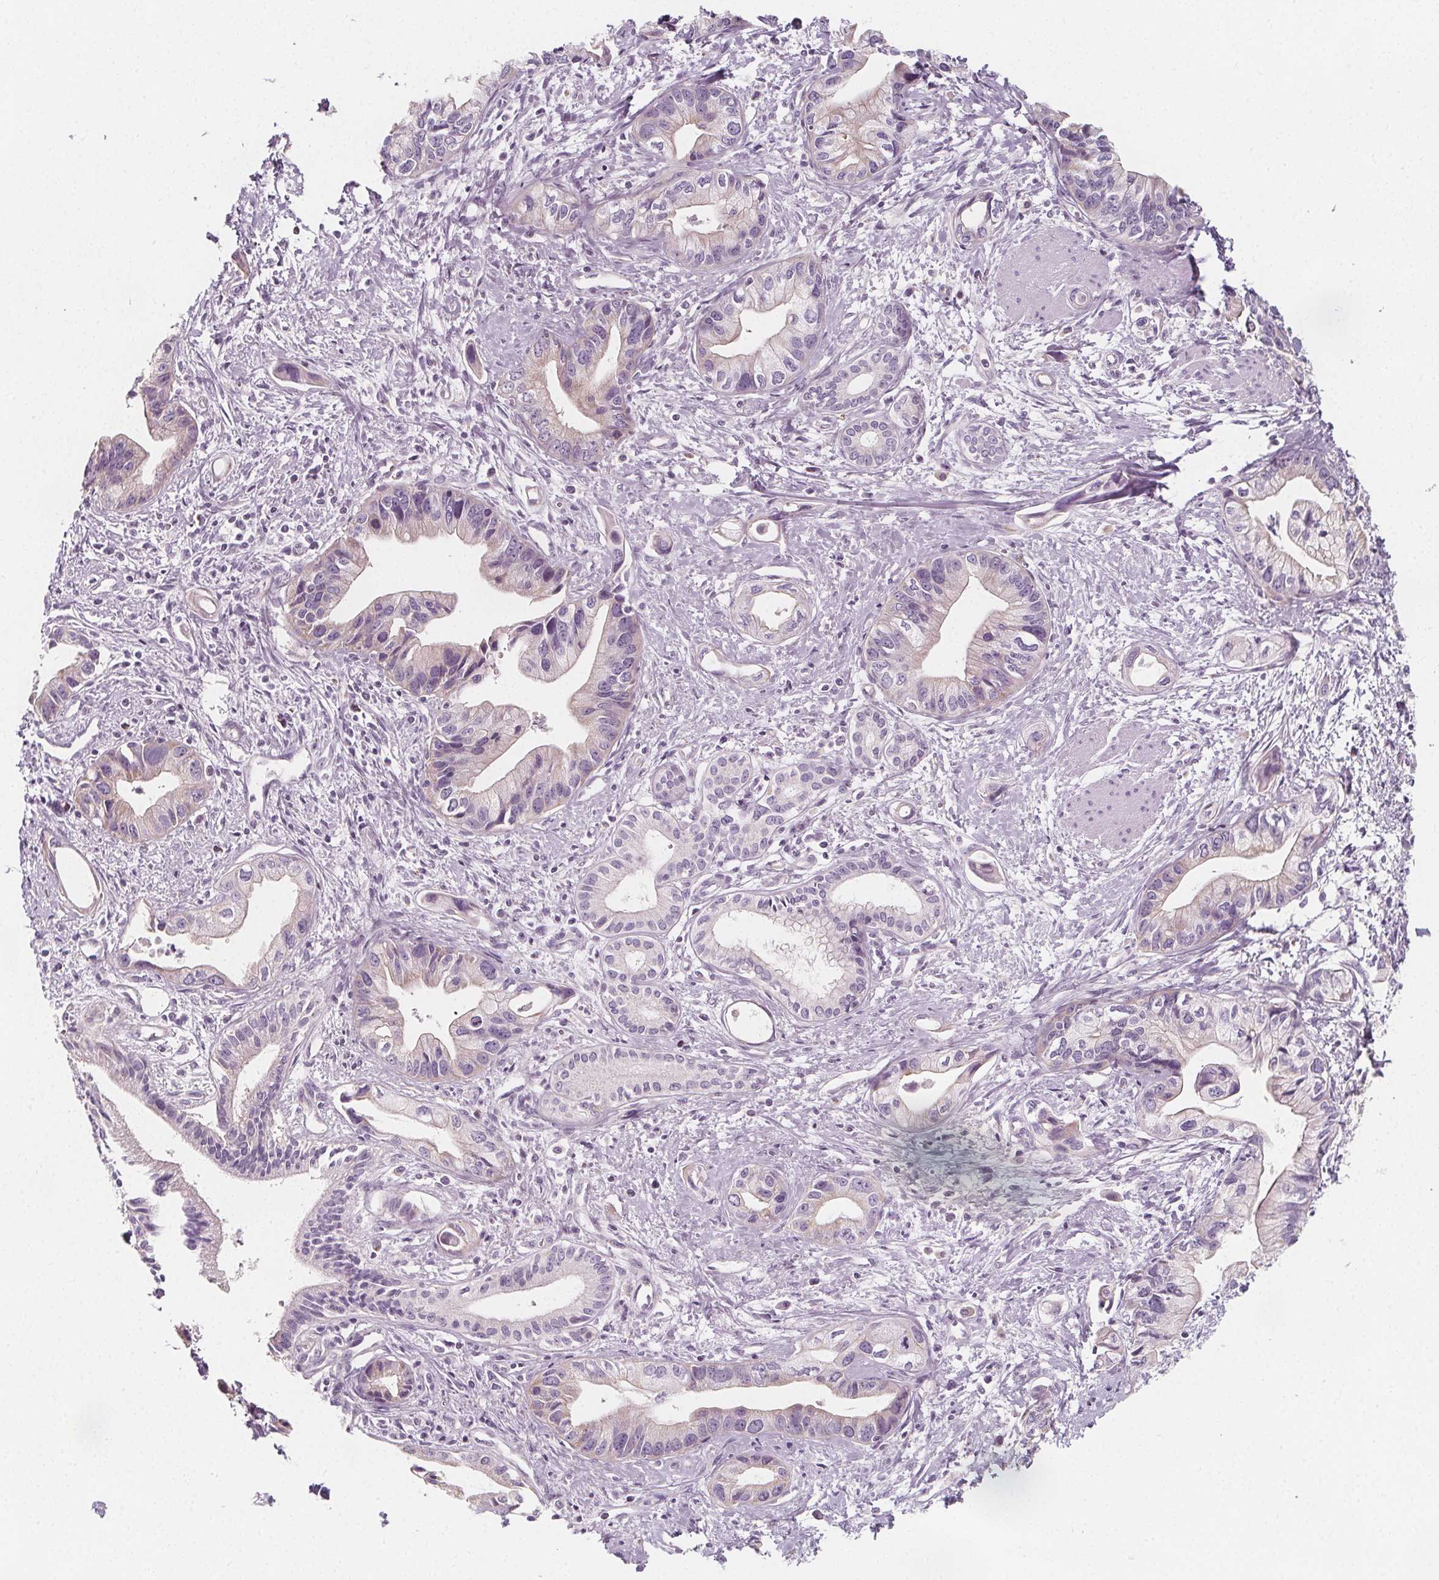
{"staining": {"intensity": "negative", "quantity": "none", "location": "none"}, "tissue": "pancreatic cancer", "cell_type": "Tumor cells", "image_type": "cancer", "snomed": [{"axis": "morphology", "description": "Adenocarcinoma, NOS"}, {"axis": "topography", "description": "Pancreas"}], "caption": "This is a image of IHC staining of pancreatic cancer, which shows no staining in tumor cells.", "gene": "IL17C", "patient": {"sex": "female", "age": 61}}